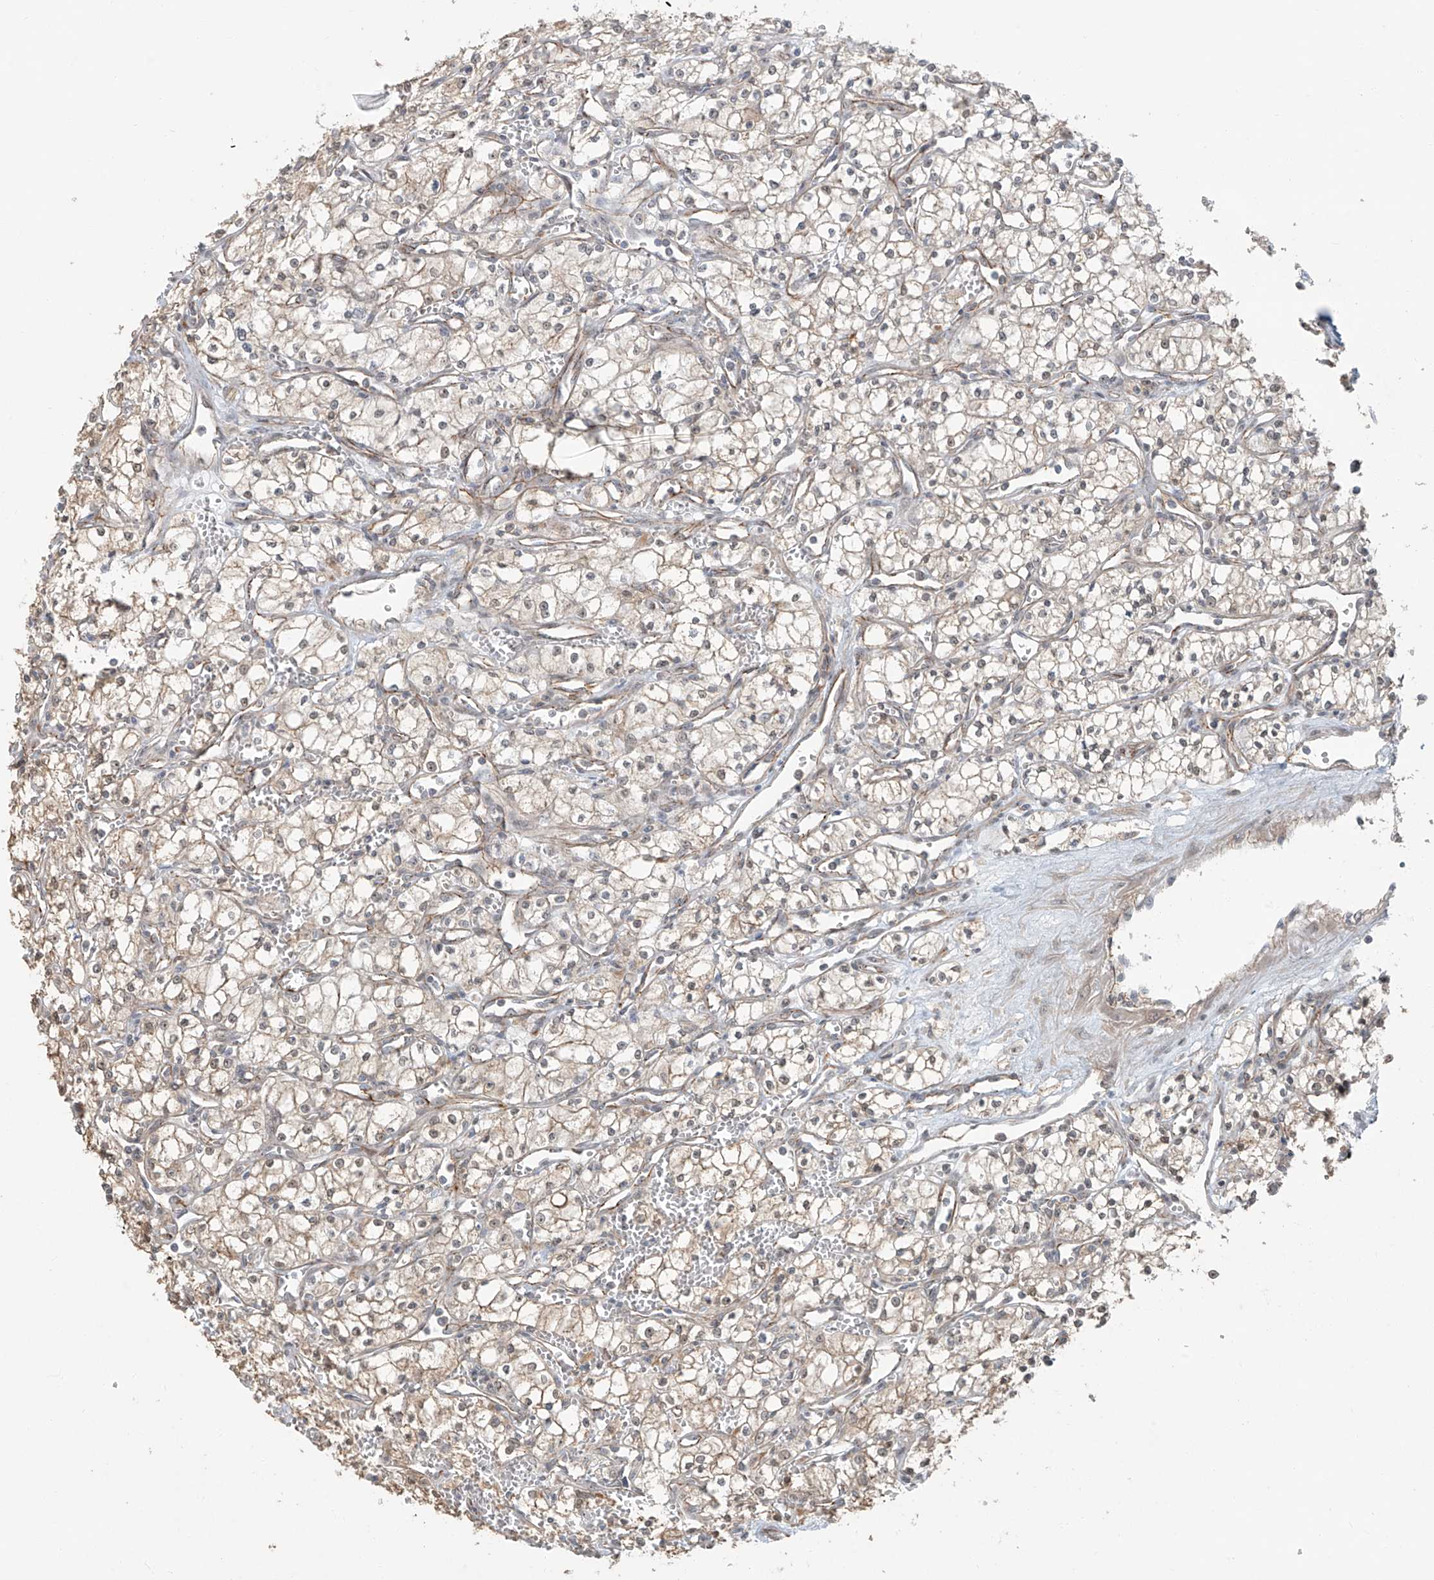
{"staining": {"intensity": "weak", "quantity": ">75%", "location": "cytoplasmic/membranous"}, "tissue": "renal cancer", "cell_type": "Tumor cells", "image_type": "cancer", "snomed": [{"axis": "morphology", "description": "Adenocarcinoma, NOS"}, {"axis": "topography", "description": "Kidney"}], "caption": "Weak cytoplasmic/membranous protein expression is identified in approximately >75% of tumor cells in renal adenocarcinoma.", "gene": "ZNF16", "patient": {"sex": "male", "age": 59}}